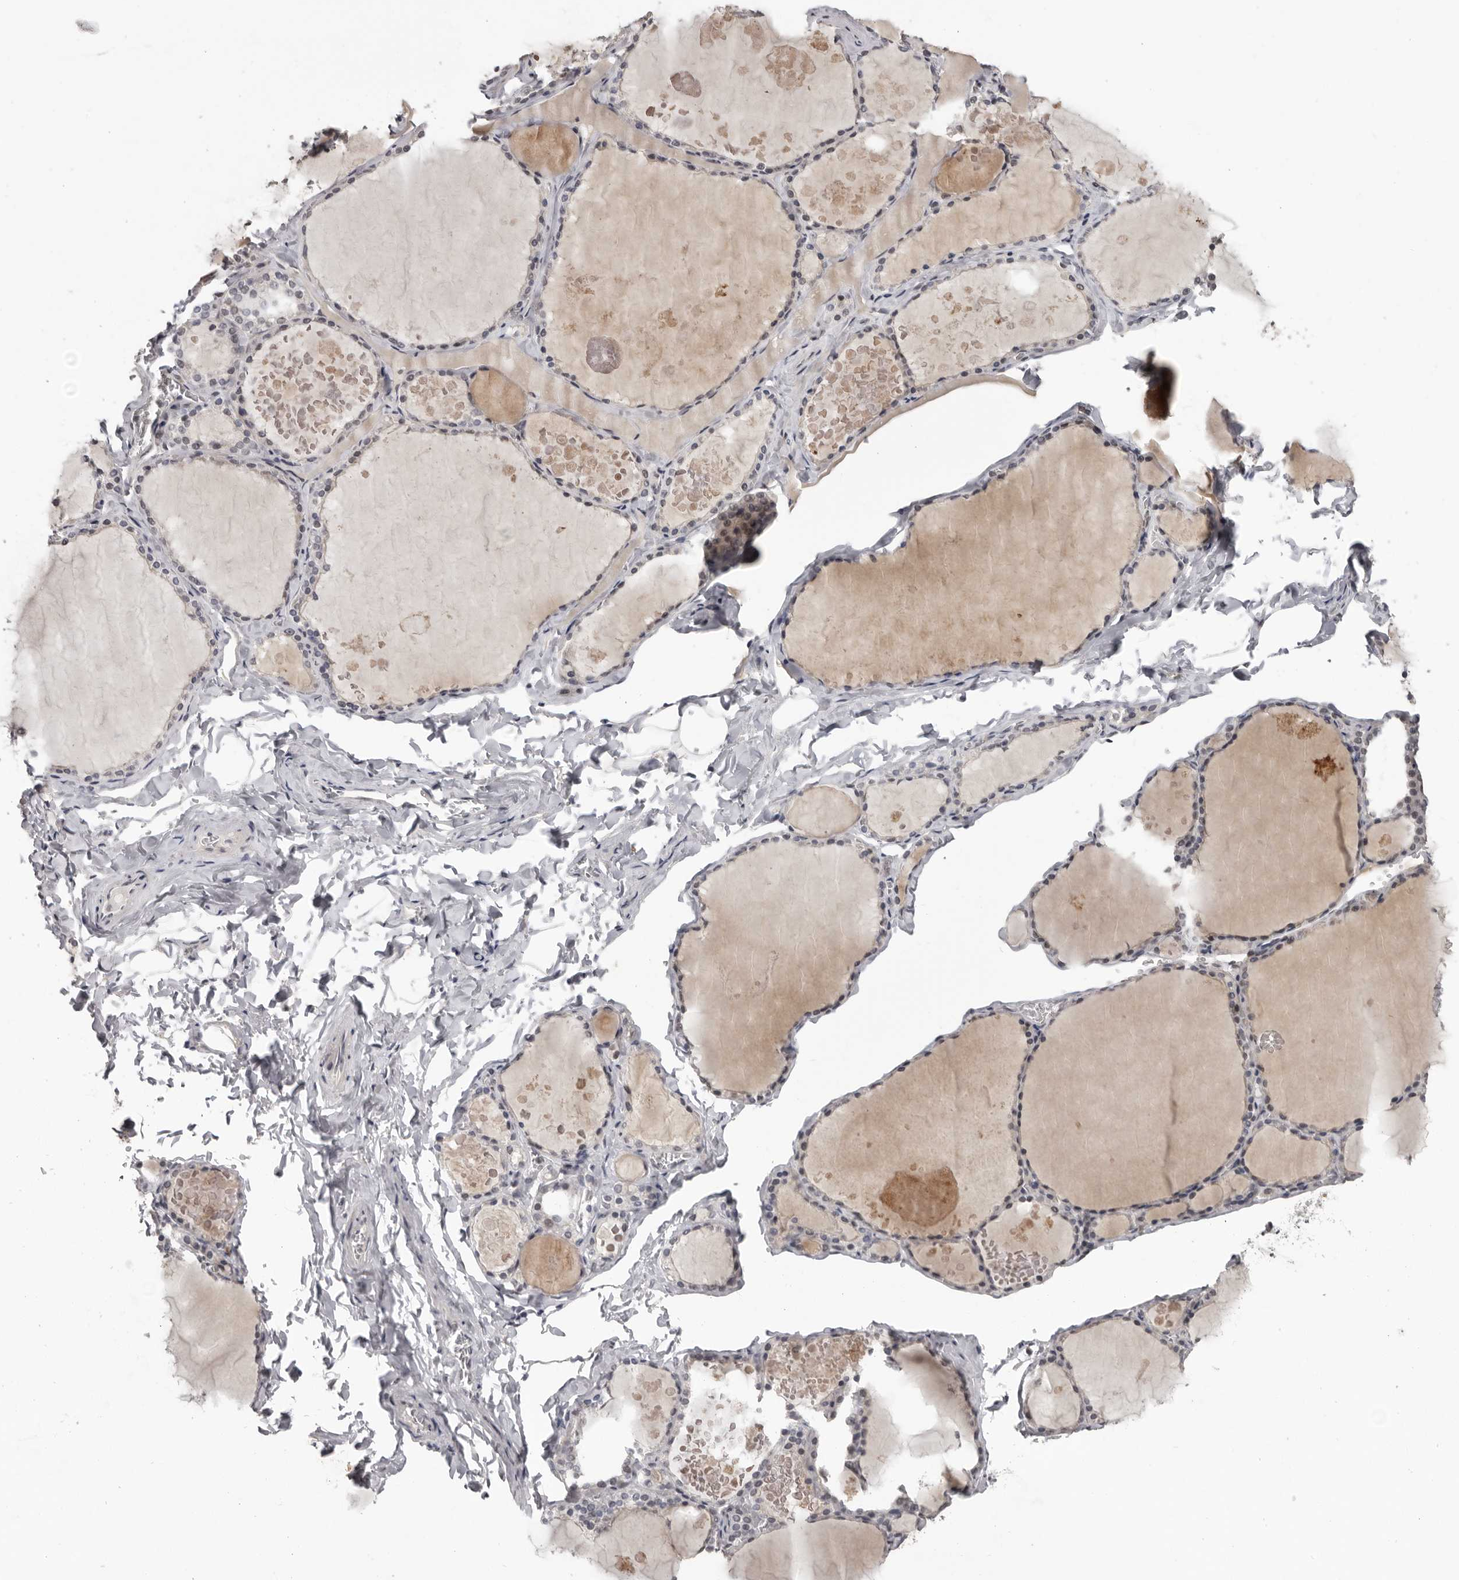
{"staining": {"intensity": "weak", "quantity": "25%-75%", "location": "nuclear"}, "tissue": "thyroid gland", "cell_type": "Glandular cells", "image_type": "normal", "snomed": [{"axis": "morphology", "description": "Normal tissue, NOS"}, {"axis": "topography", "description": "Thyroid gland"}], "caption": "Protein expression by immunohistochemistry shows weak nuclear positivity in about 25%-75% of glandular cells in normal thyroid gland. (Brightfield microscopy of DAB IHC at high magnification).", "gene": "SRCAP", "patient": {"sex": "male", "age": 56}}